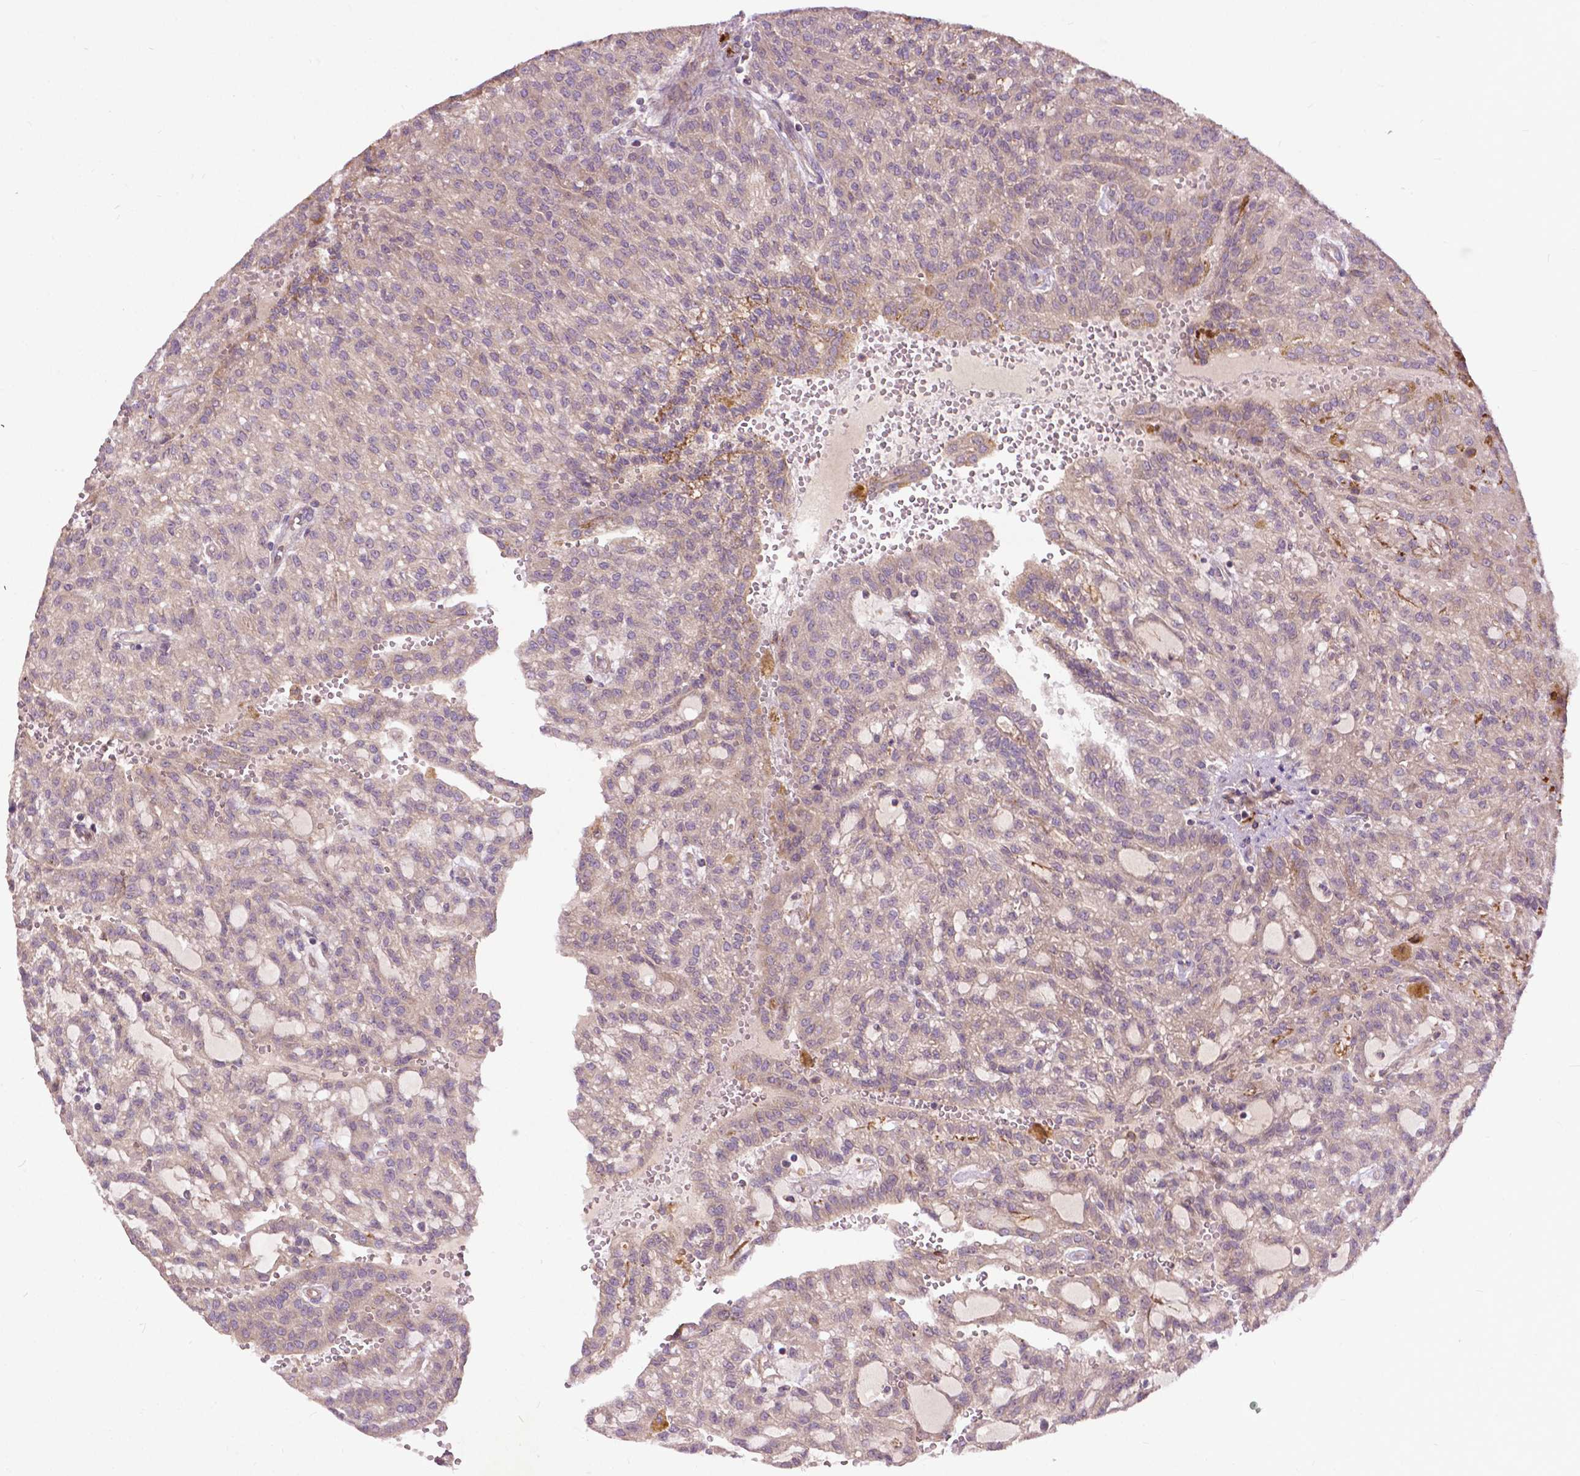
{"staining": {"intensity": "negative", "quantity": "none", "location": "none"}, "tissue": "renal cancer", "cell_type": "Tumor cells", "image_type": "cancer", "snomed": [{"axis": "morphology", "description": "Adenocarcinoma, NOS"}, {"axis": "topography", "description": "Kidney"}], "caption": "Renal cancer stained for a protein using immunohistochemistry (IHC) shows no positivity tumor cells.", "gene": "PARP3", "patient": {"sex": "male", "age": 63}}